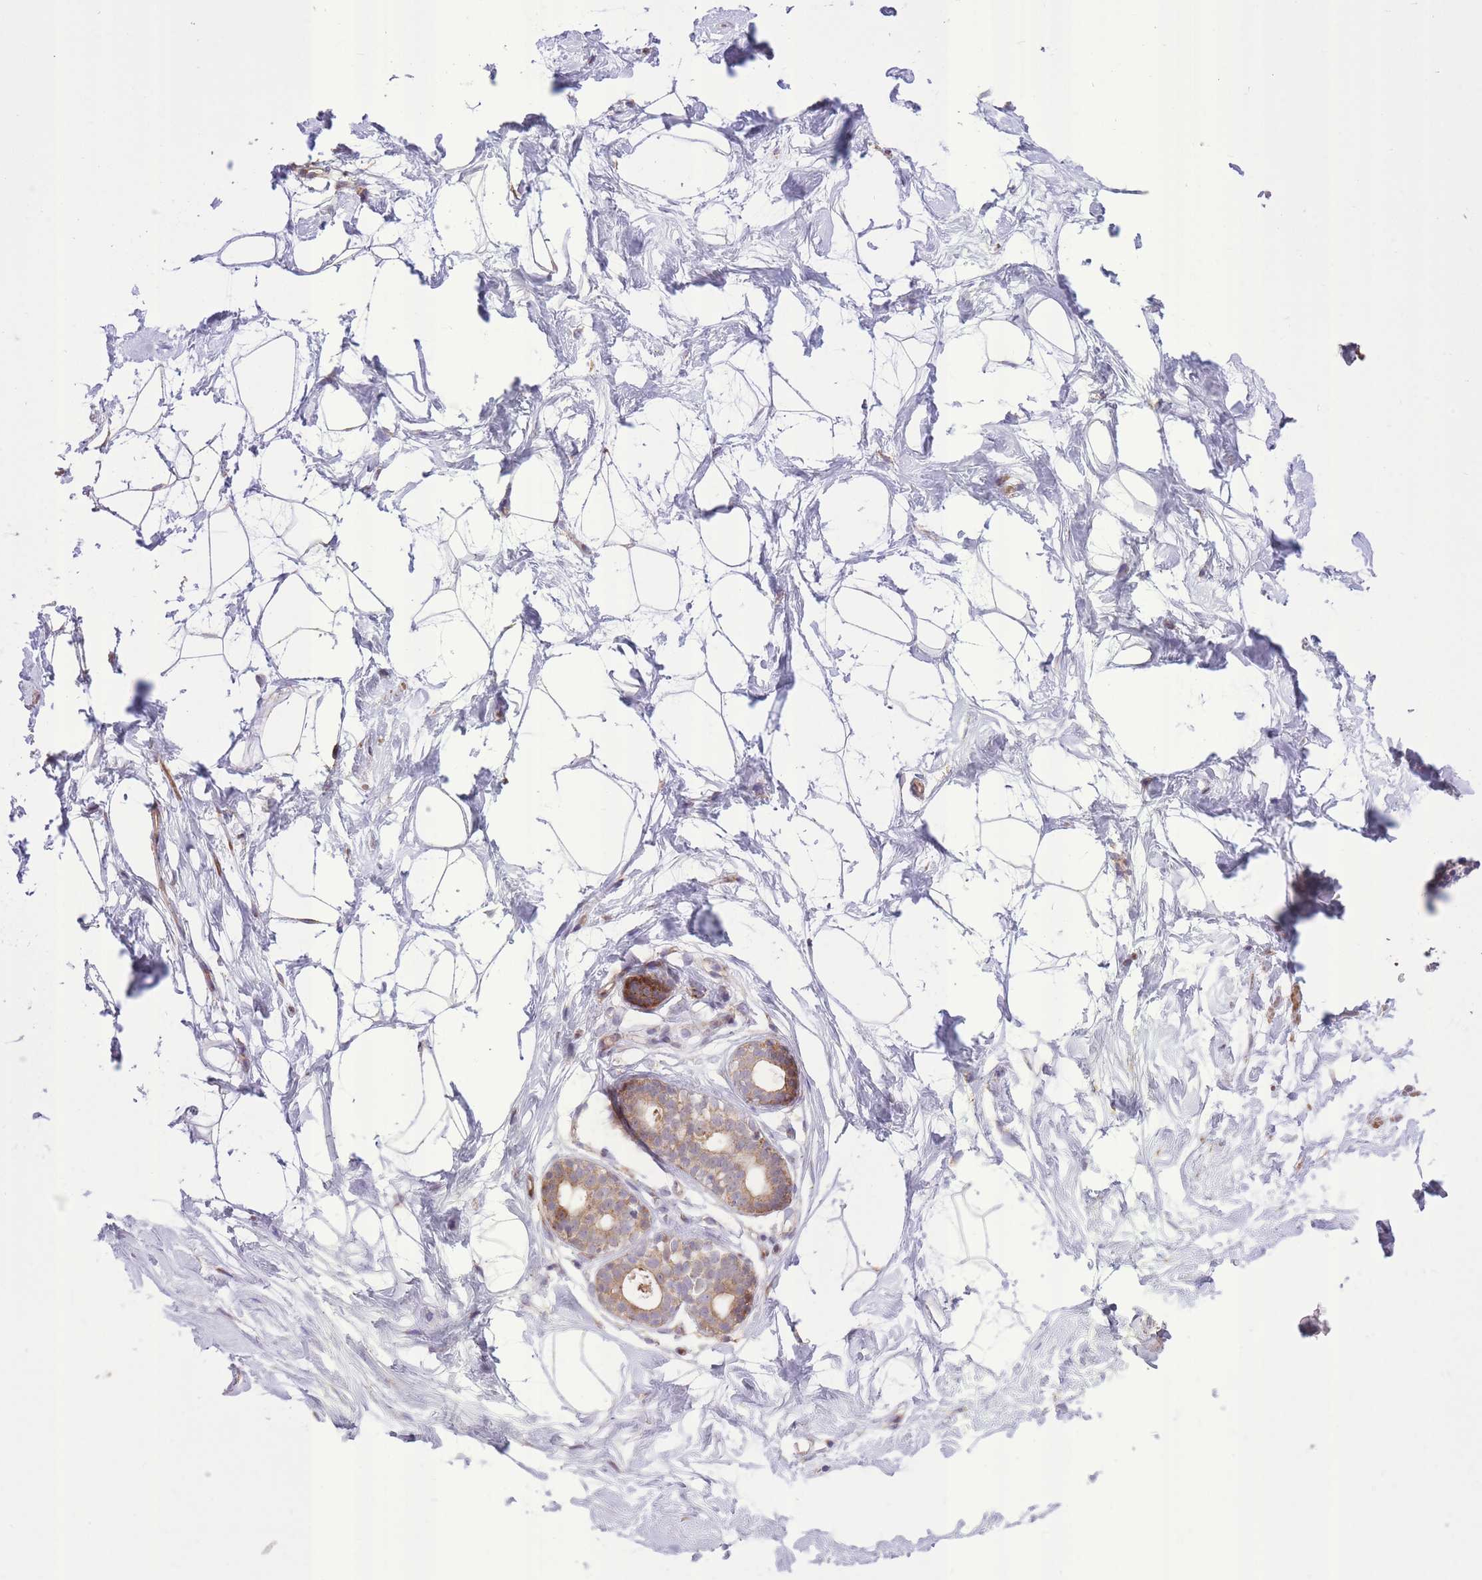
{"staining": {"intensity": "moderate", "quantity": "<25%", "location": "cytoplasmic/membranous"}, "tissue": "breast", "cell_type": "Adipocytes", "image_type": "normal", "snomed": [{"axis": "morphology", "description": "Normal tissue, NOS"}, {"axis": "morphology", "description": "Adenoma, NOS"}, {"axis": "topography", "description": "Breast"}], "caption": "Immunohistochemistry (IHC) micrograph of unremarkable breast: breast stained using IHC exhibits low levels of moderate protein expression localized specifically in the cytoplasmic/membranous of adipocytes, appearing as a cytoplasmic/membranous brown color.", "gene": "SLC4A4", "patient": {"sex": "female", "age": 23}}